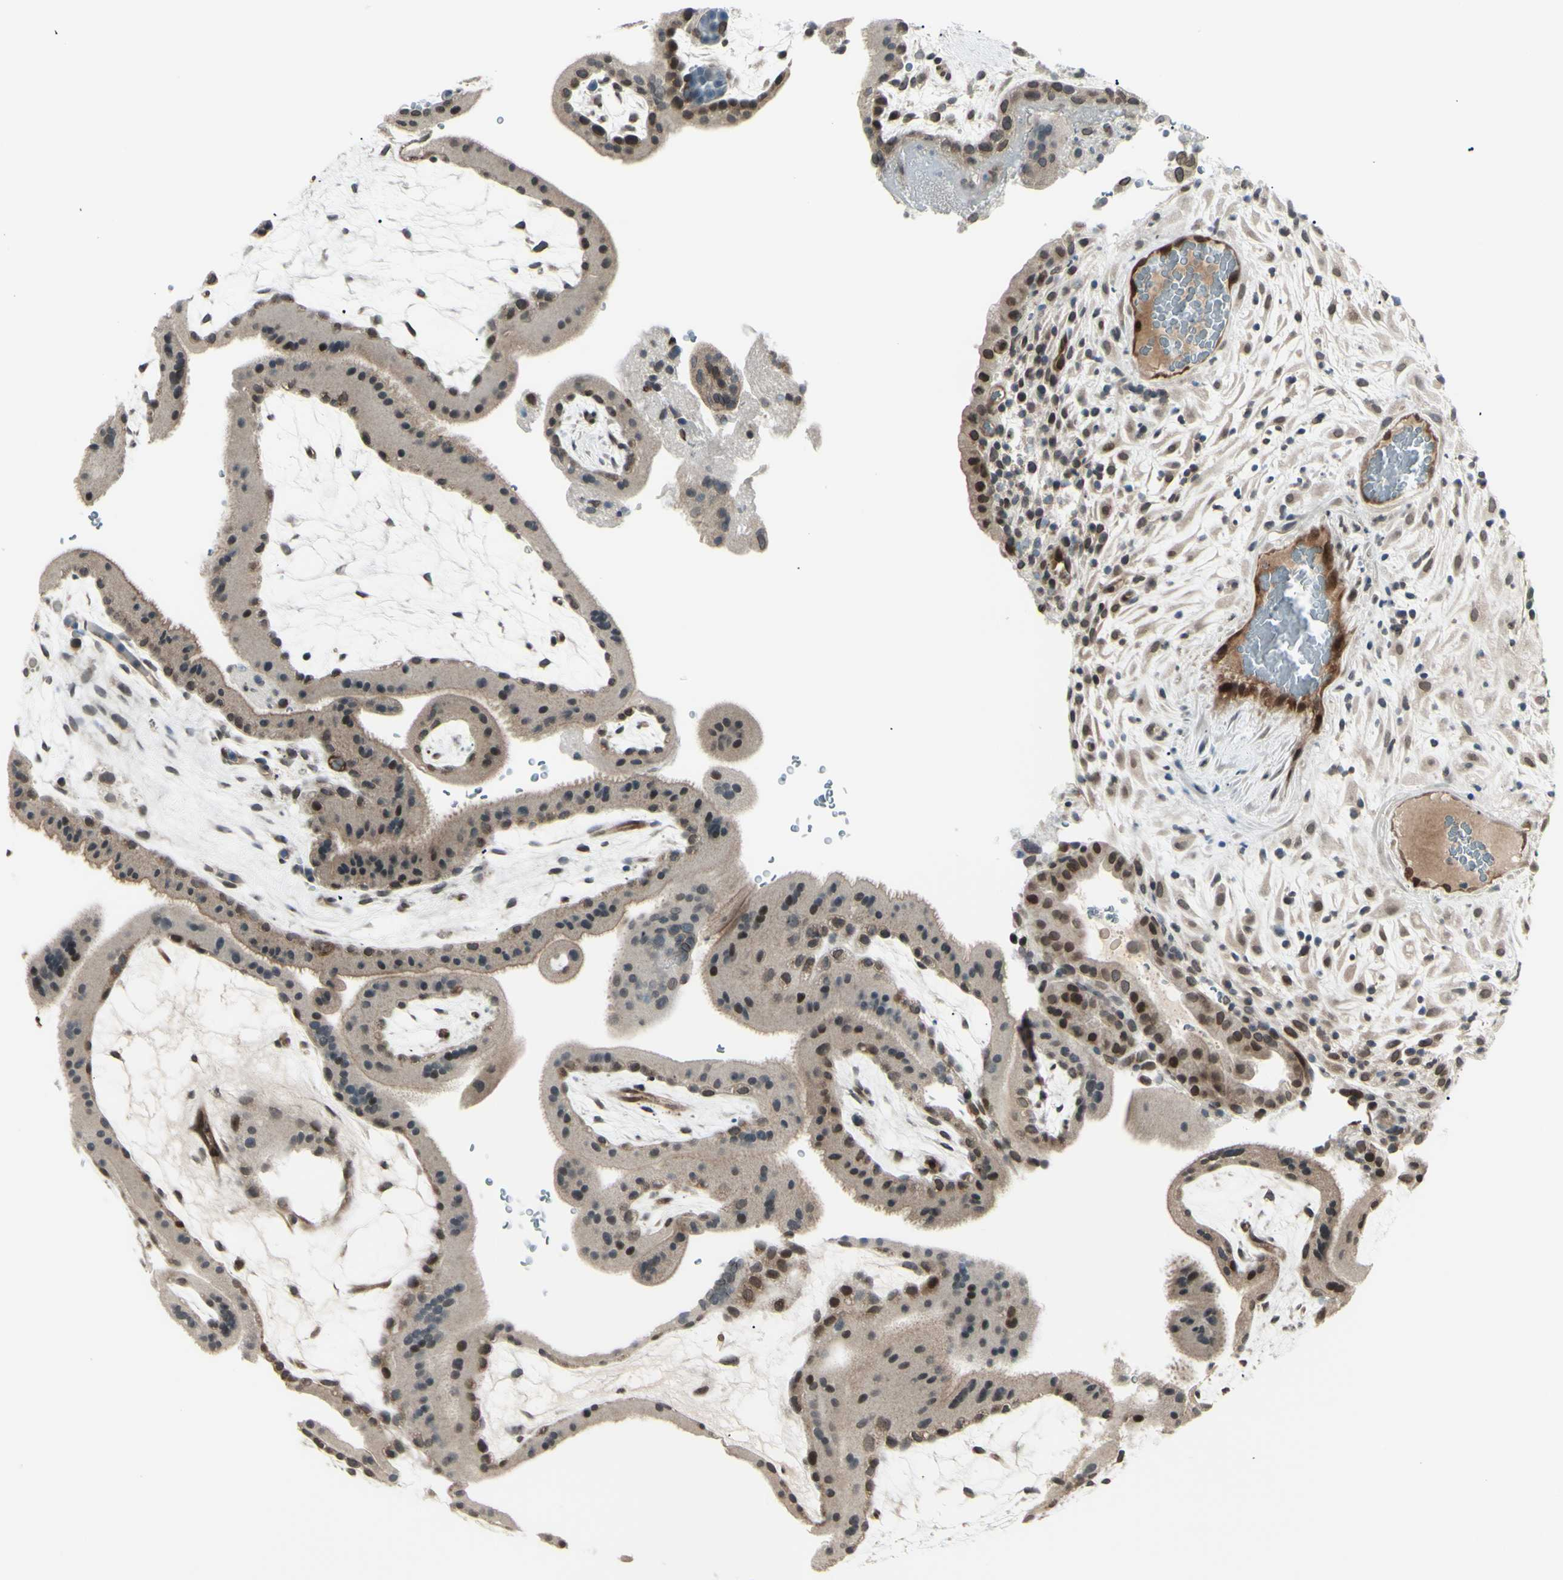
{"staining": {"intensity": "moderate", "quantity": ">75%", "location": "cytoplasmic/membranous,nuclear"}, "tissue": "placenta", "cell_type": "Trophoblastic cells", "image_type": "normal", "snomed": [{"axis": "morphology", "description": "Normal tissue, NOS"}, {"axis": "topography", "description": "Placenta"}], "caption": "DAB (3,3'-diaminobenzidine) immunohistochemical staining of normal placenta shows moderate cytoplasmic/membranous,nuclear protein staining in approximately >75% of trophoblastic cells.", "gene": "MLF2", "patient": {"sex": "female", "age": 19}}